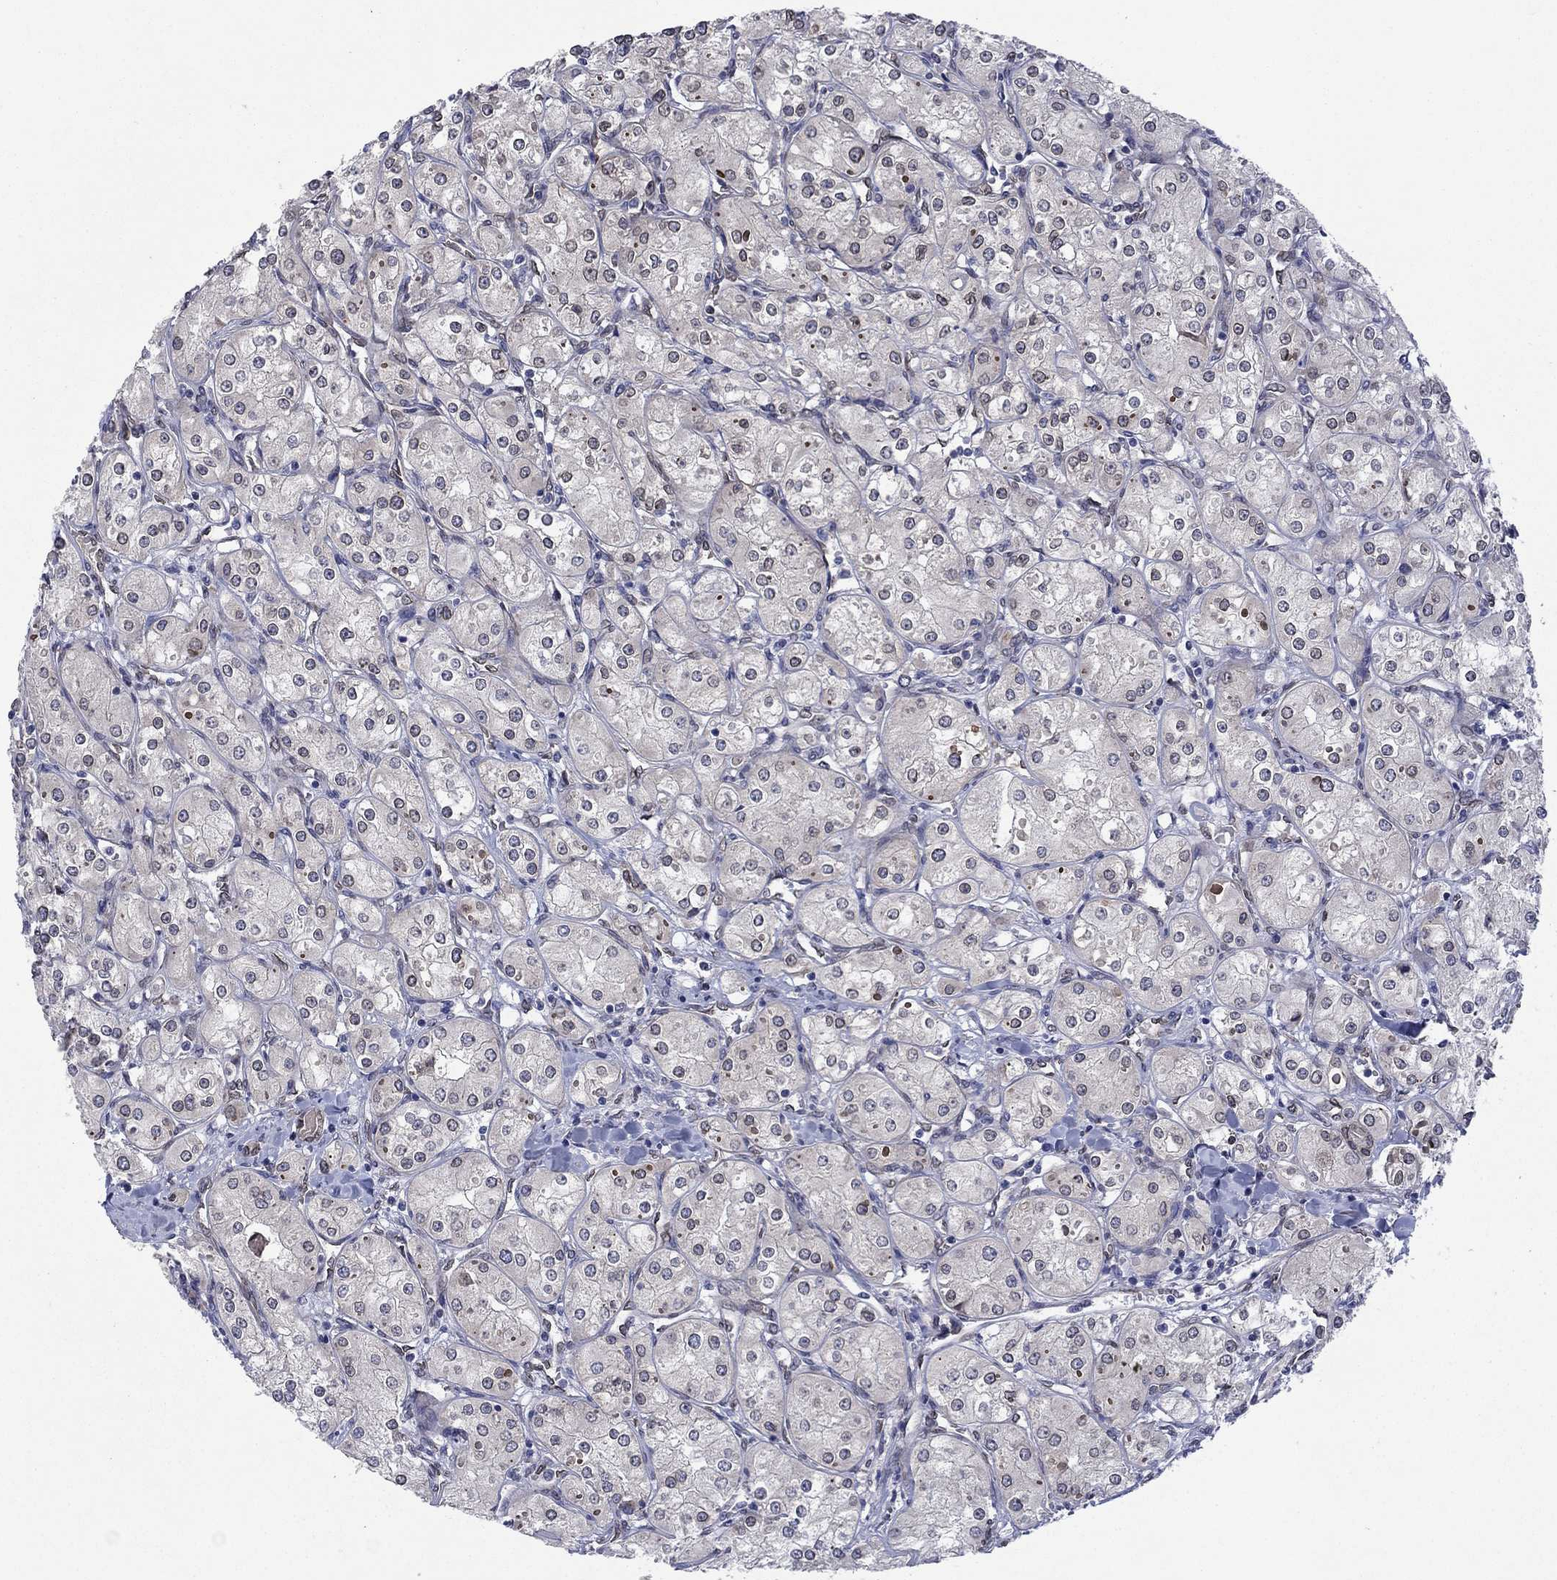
{"staining": {"intensity": "negative", "quantity": "none", "location": "none"}, "tissue": "renal cancer", "cell_type": "Tumor cells", "image_type": "cancer", "snomed": [{"axis": "morphology", "description": "Adenocarcinoma, NOS"}, {"axis": "topography", "description": "Kidney"}], "caption": "An image of human renal cancer is negative for staining in tumor cells.", "gene": "EMC9", "patient": {"sex": "male", "age": 77}}